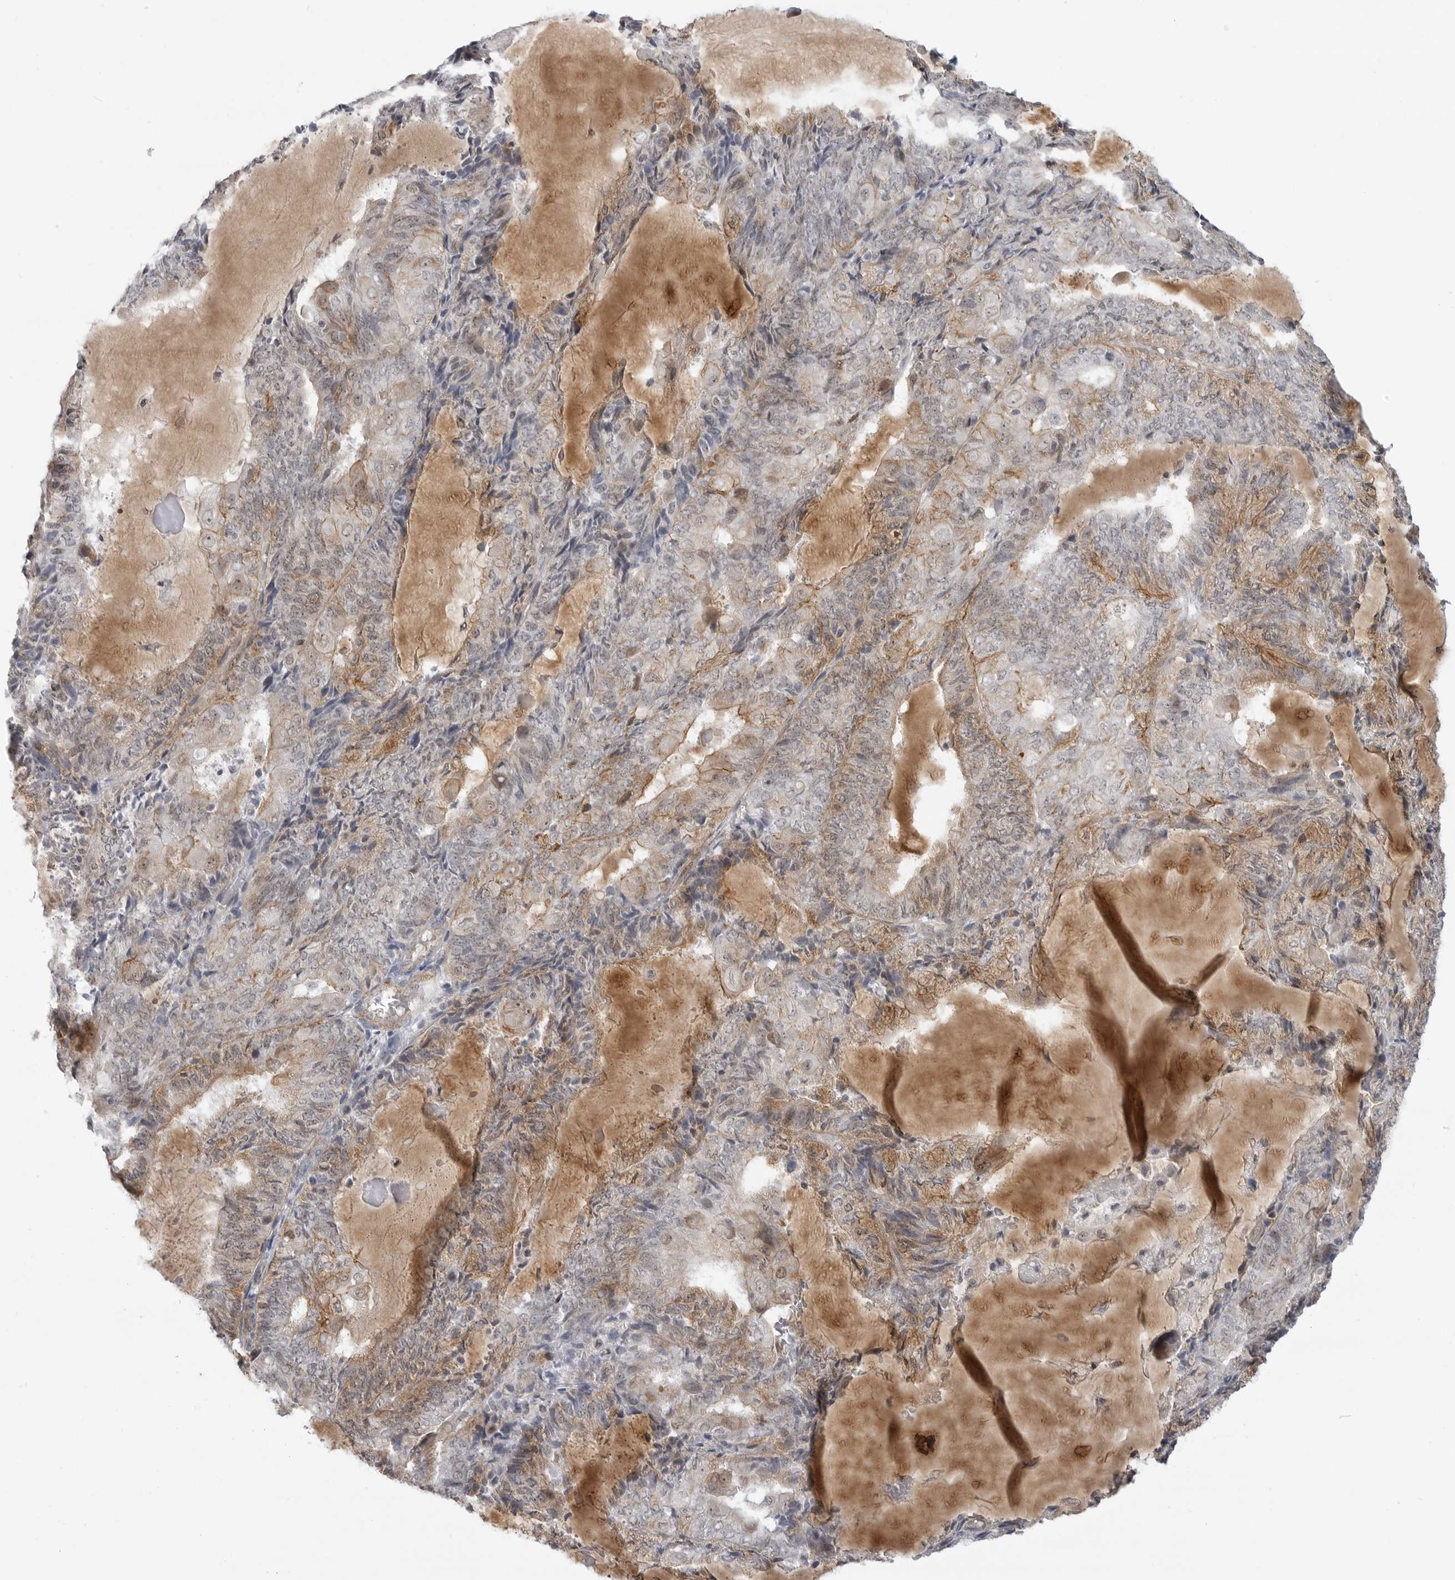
{"staining": {"intensity": "moderate", "quantity": "25%-75%", "location": "cytoplasmic/membranous"}, "tissue": "endometrial cancer", "cell_type": "Tumor cells", "image_type": "cancer", "snomed": [{"axis": "morphology", "description": "Adenocarcinoma, NOS"}, {"axis": "topography", "description": "Endometrium"}], "caption": "Immunohistochemical staining of endometrial adenocarcinoma displays medium levels of moderate cytoplasmic/membranous protein positivity in about 25%-75% of tumor cells.", "gene": "CEP295NL", "patient": {"sex": "female", "age": 81}}